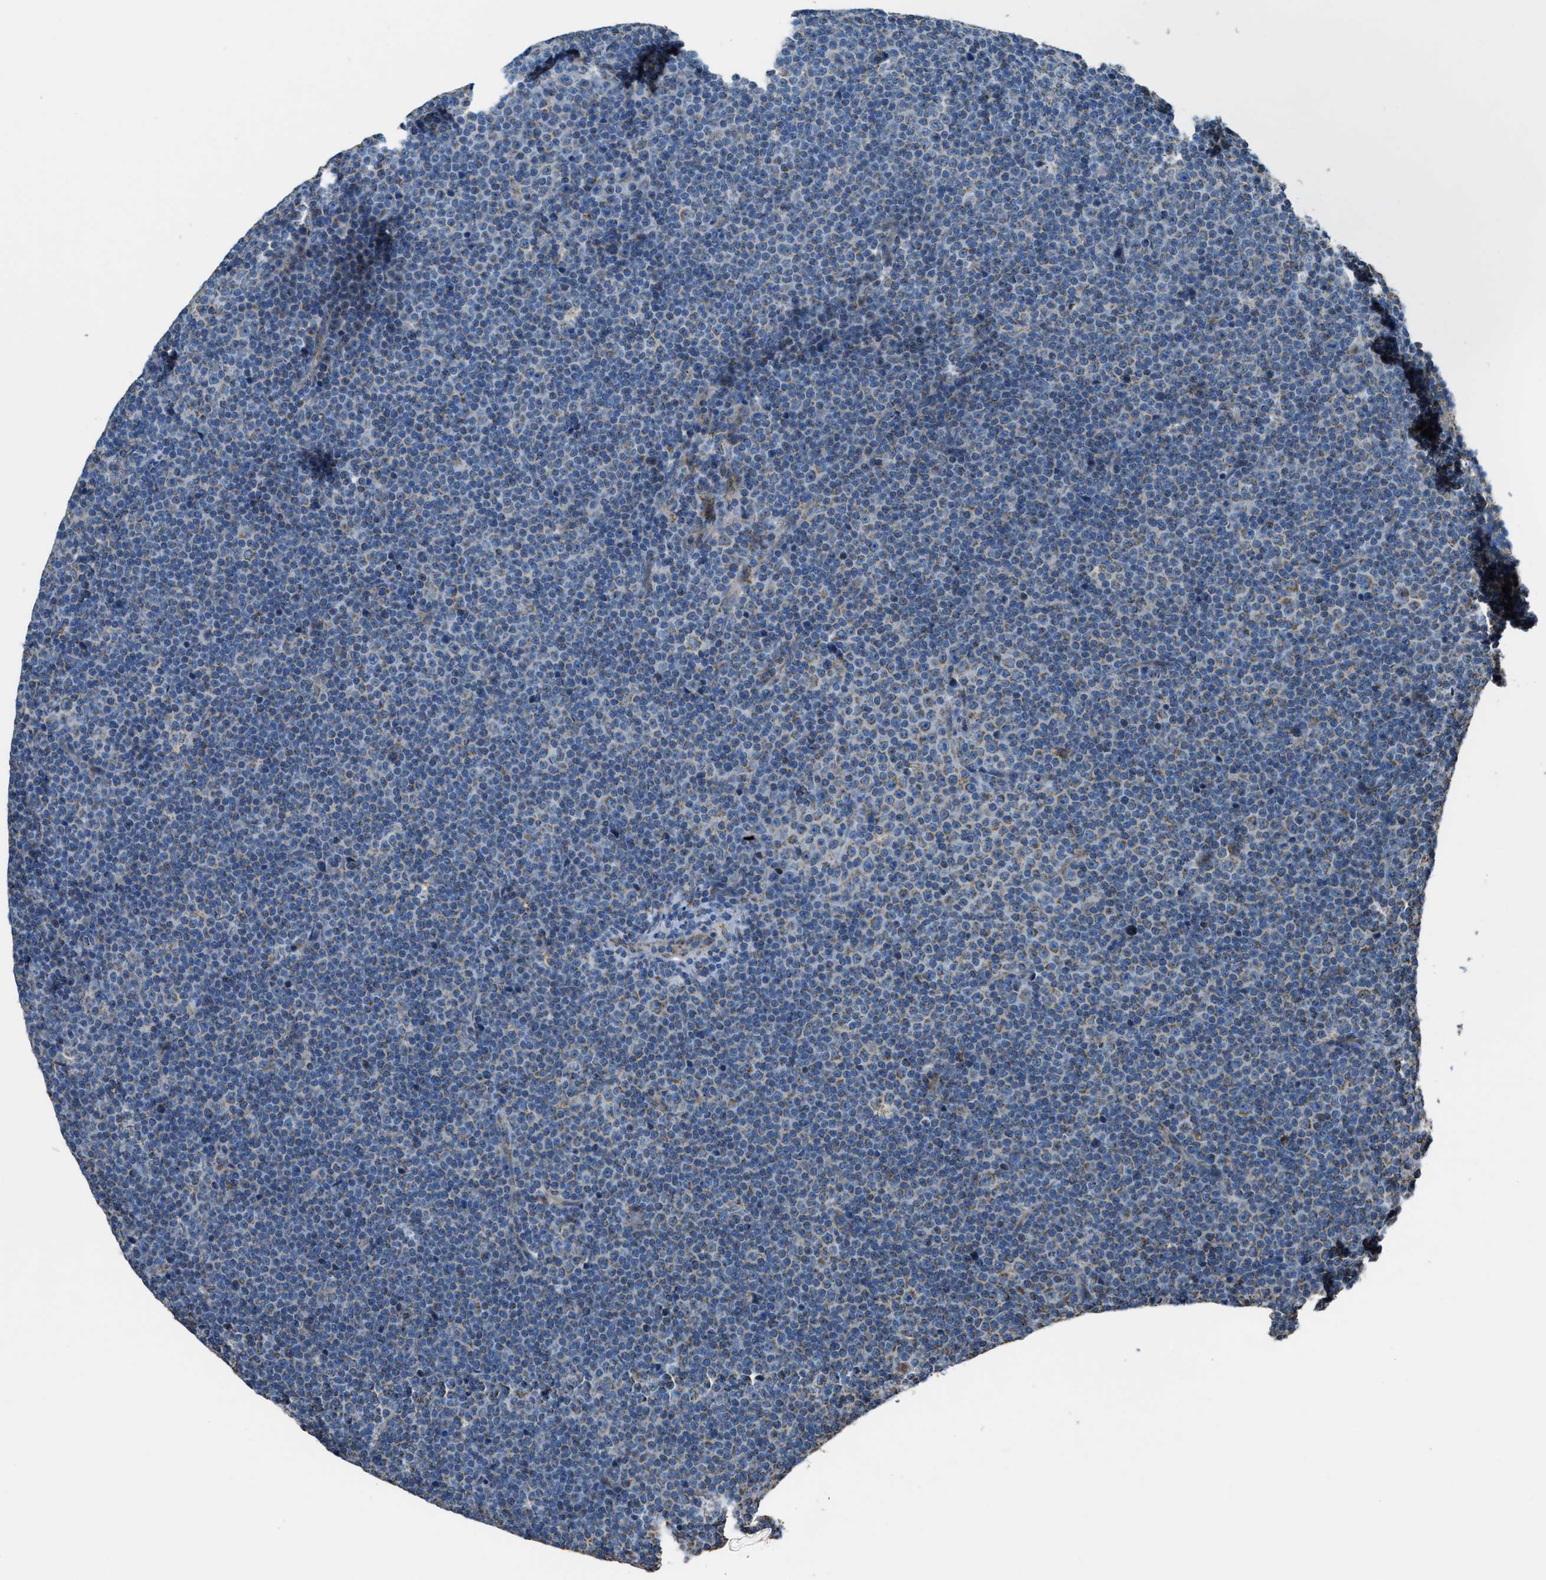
{"staining": {"intensity": "weak", "quantity": "25%-75%", "location": "cytoplasmic/membranous"}, "tissue": "lymphoma", "cell_type": "Tumor cells", "image_type": "cancer", "snomed": [{"axis": "morphology", "description": "Malignant lymphoma, non-Hodgkin's type, Low grade"}, {"axis": "topography", "description": "Lymph node"}], "caption": "Tumor cells display low levels of weak cytoplasmic/membranous expression in approximately 25%-75% of cells in human malignant lymphoma, non-Hodgkin's type (low-grade).", "gene": "SLC25A11", "patient": {"sex": "female", "age": 67}}